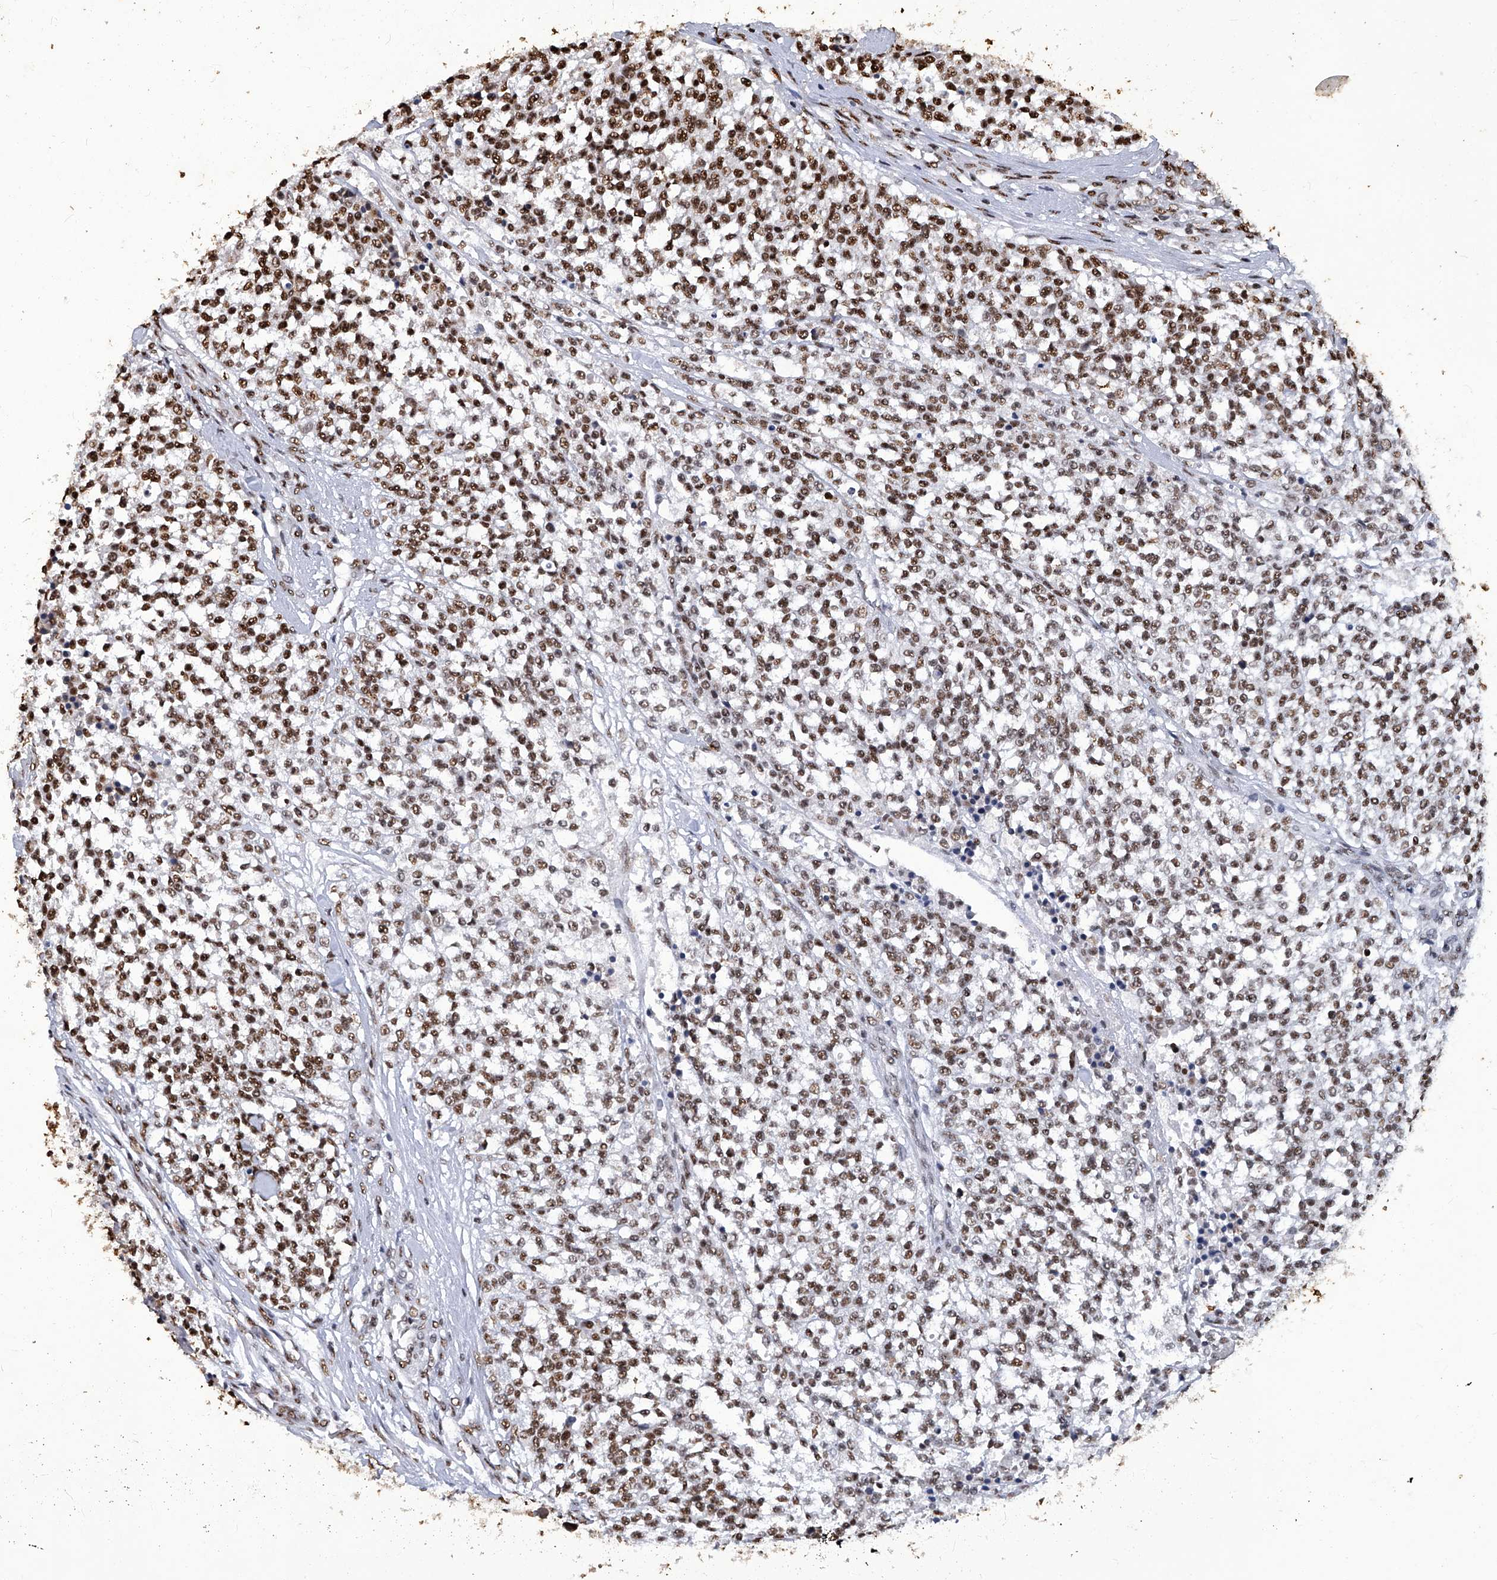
{"staining": {"intensity": "strong", "quantity": ">75%", "location": "nuclear"}, "tissue": "testis cancer", "cell_type": "Tumor cells", "image_type": "cancer", "snomed": [{"axis": "morphology", "description": "Seminoma, NOS"}, {"axis": "topography", "description": "Testis"}], "caption": "This micrograph exhibits IHC staining of human seminoma (testis), with high strong nuclear expression in about >75% of tumor cells.", "gene": "HBP1", "patient": {"sex": "male", "age": 59}}